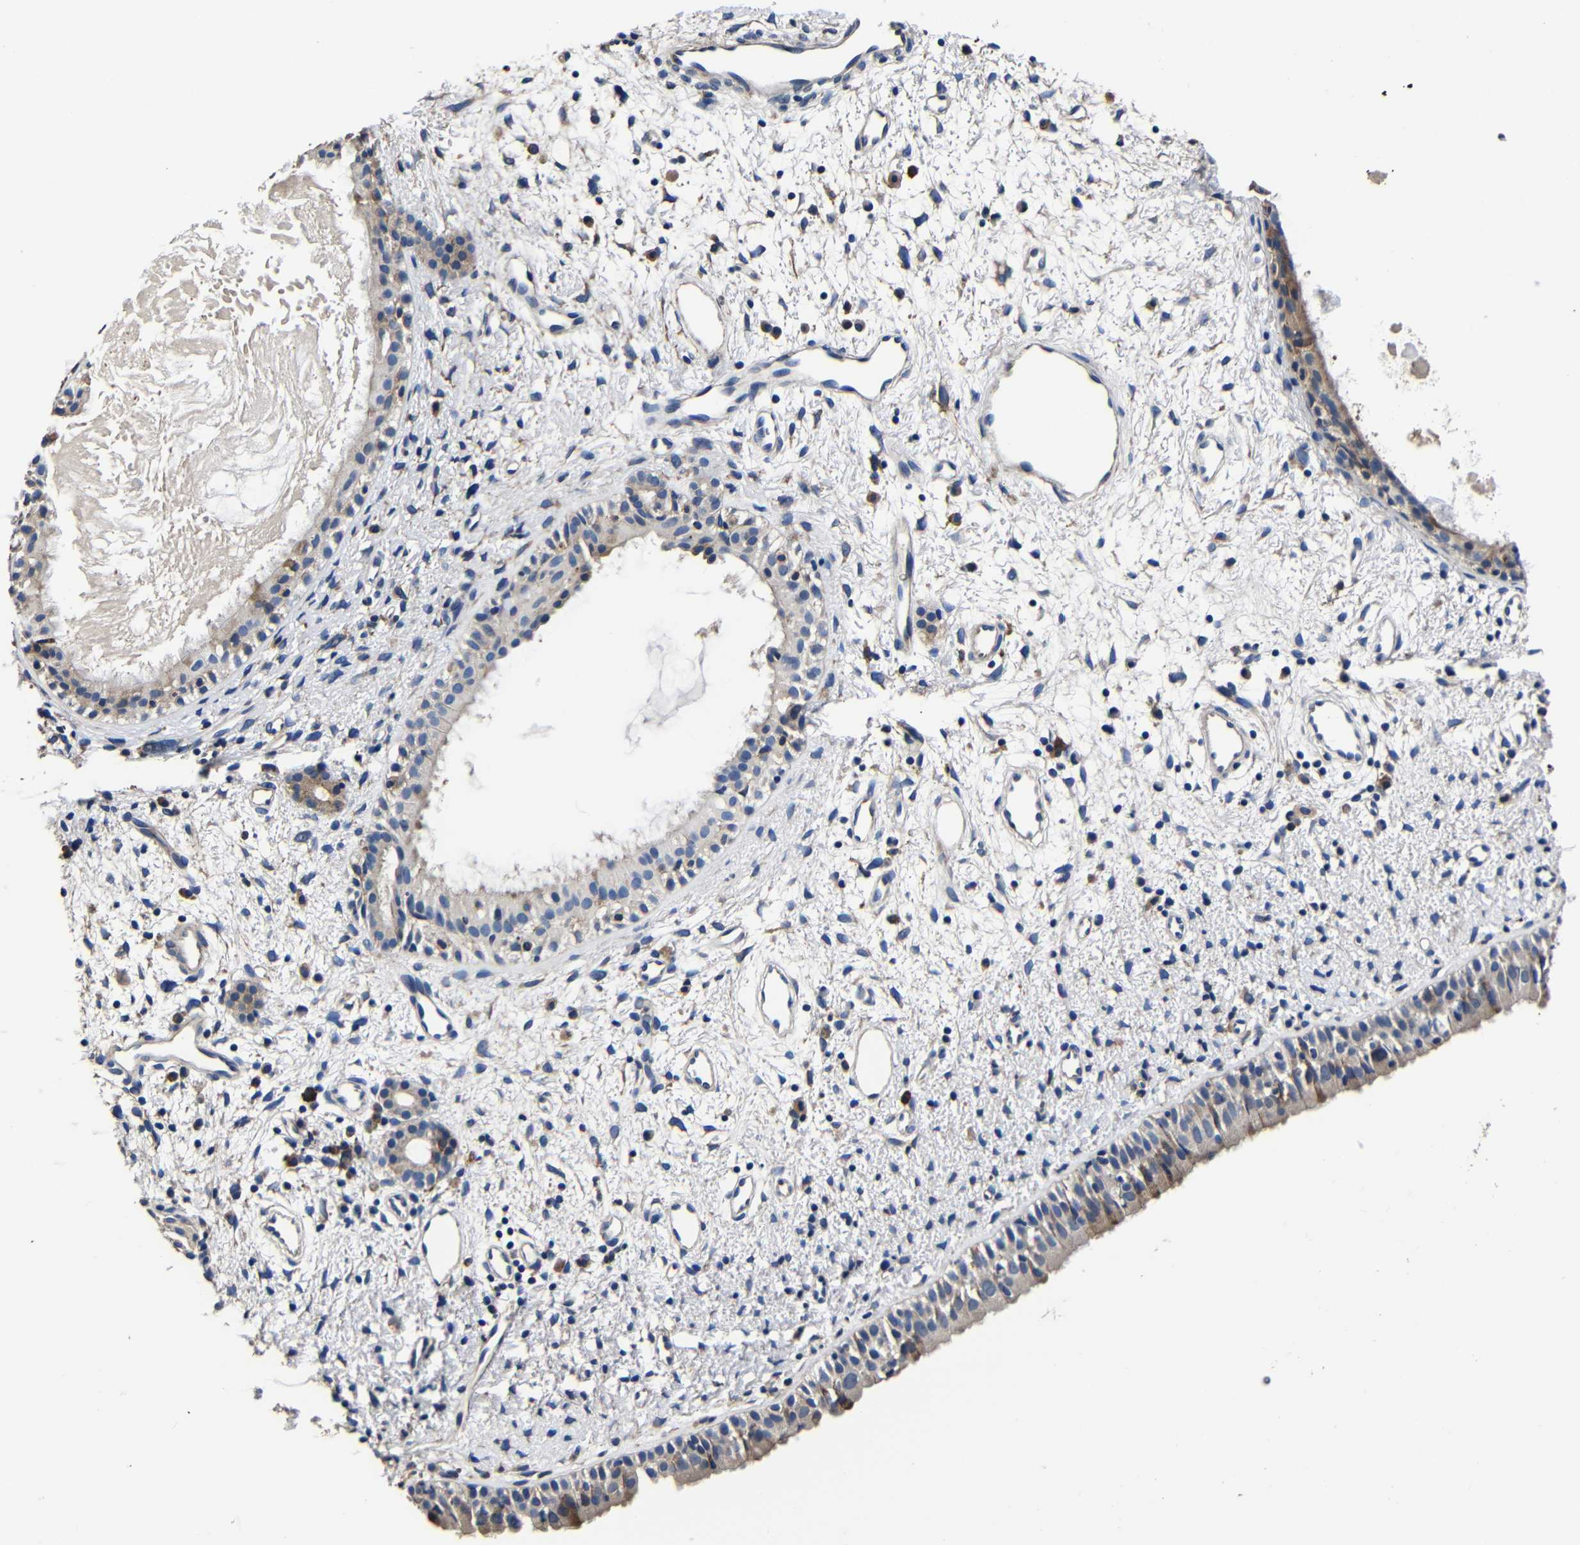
{"staining": {"intensity": "moderate", "quantity": "25%-75%", "location": "cytoplasmic/membranous"}, "tissue": "nasopharynx", "cell_type": "Respiratory epithelial cells", "image_type": "normal", "snomed": [{"axis": "morphology", "description": "Normal tissue, NOS"}, {"axis": "topography", "description": "Nasopharynx"}], "caption": "Benign nasopharynx reveals moderate cytoplasmic/membranous expression in about 25%-75% of respiratory epithelial cells, visualized by immunohistochemistry.", "gene": "SCN9A", "patient": {"sex": "male", "age": 22}}